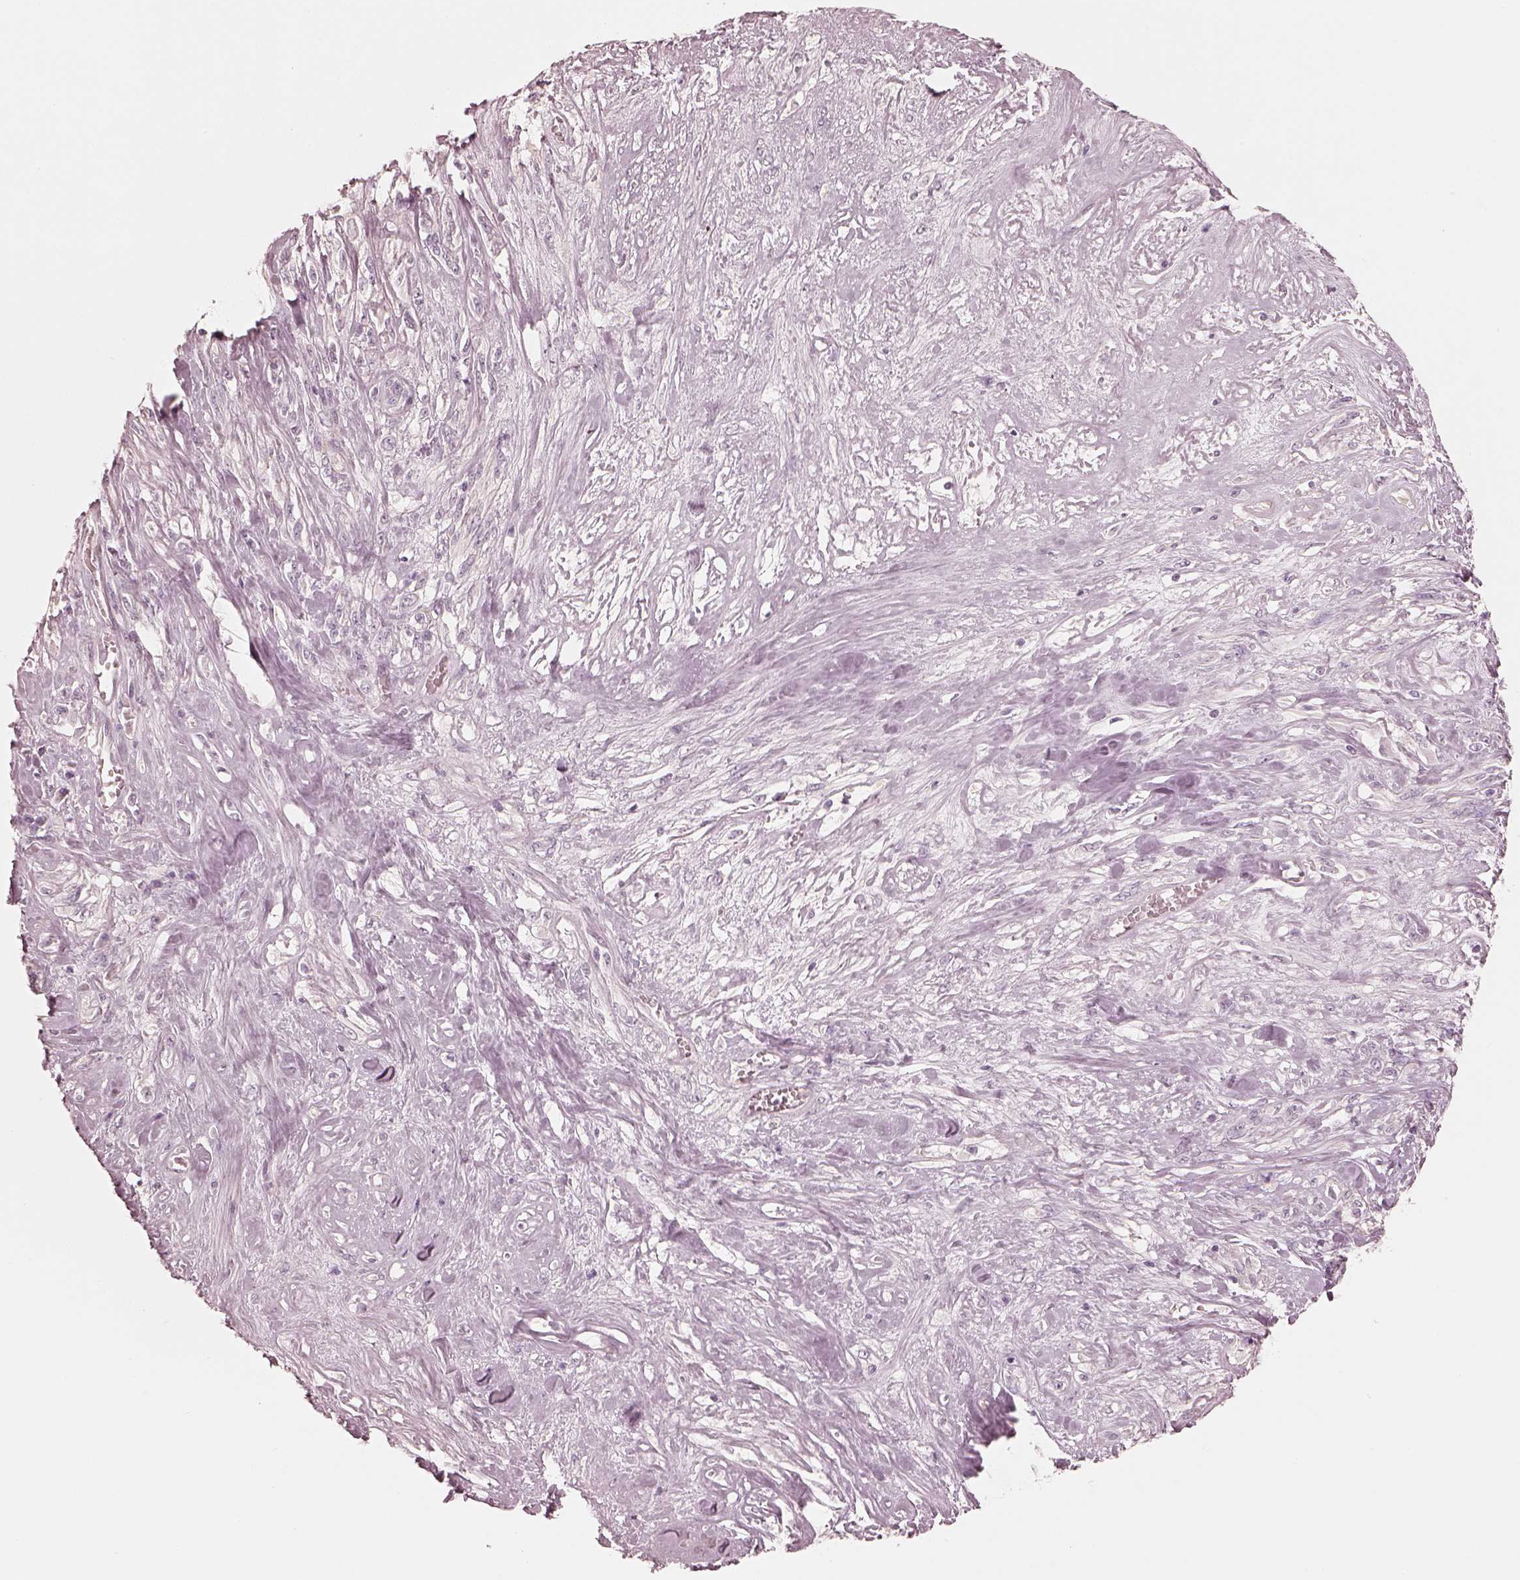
{"staining": {"intensity": "negative", "quantity": "none", "location": "none"}, "tissue": "melanoma", "cell_type": "Tumor cells", "image_type": "cancer", "snomed": [{"axis": "morphology", "description": "Malignant melanoma, NOS"}, {"axis": "topography", "description": "Skin"}], "caption": "This is a image of immunohistochemistry staining of malignant melanoma, which shows no staining in tumor cells. (Stains: DAB (3,3'-diaminobenzidine) immunohistochemistry with hematoxylin counter stain, Microscopy: brightfield microscopy at high magnification).", "gene": "CALR3", "patient": {"sex": "female", "age": 91}}